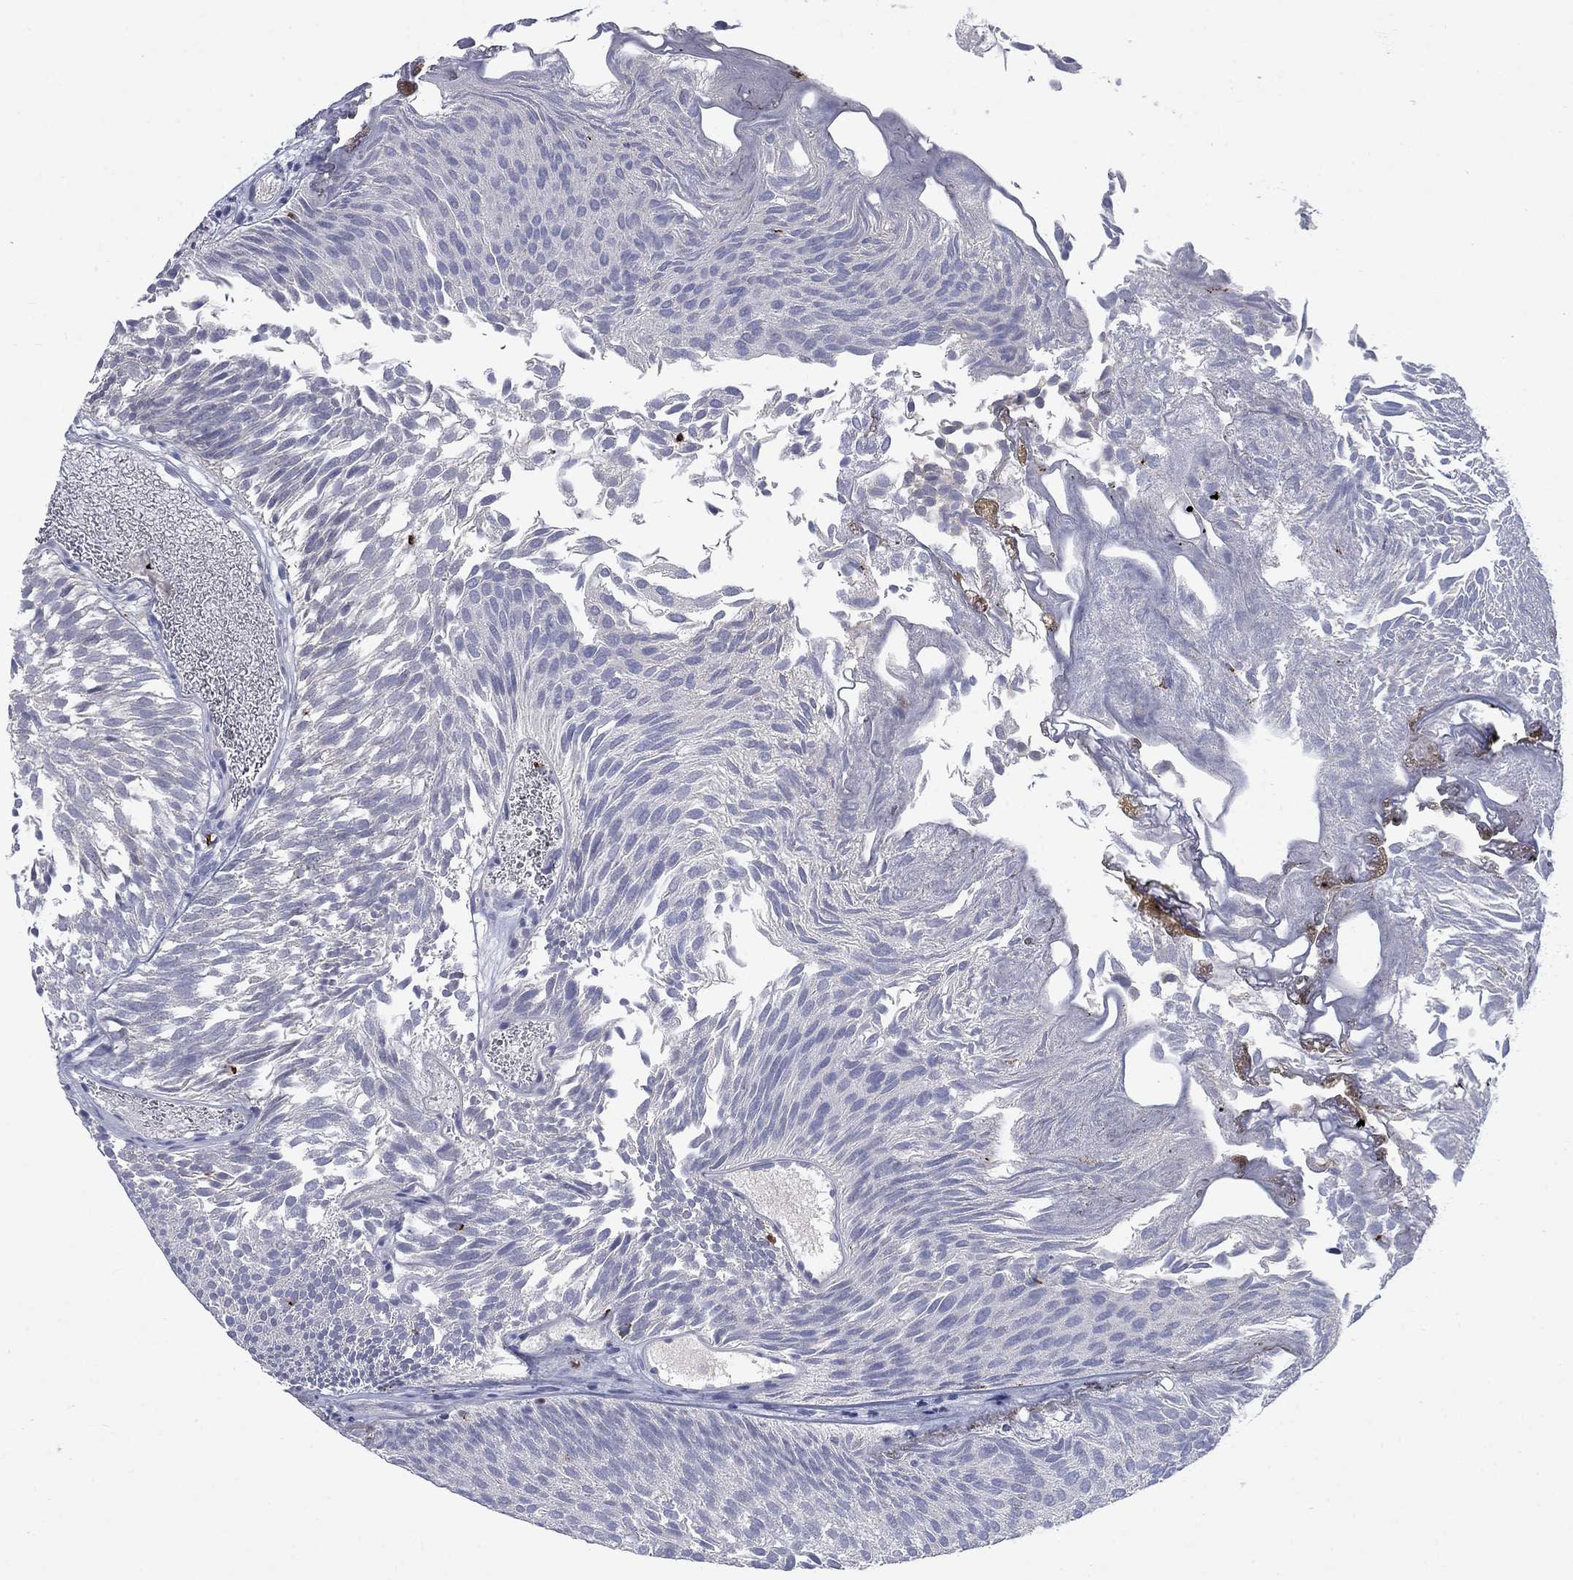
{"staining": {"intensity": "negative", "quantity": "none", "location": "none"}, "tissue": "urothelial cancer", "cell_type": "Tumor cells", "image_type": "cancer", "snomed": [{"axis": "morphology", "description": "Urothelial carcinoma, Low grade"}, {"axis": "topography", "description": "Urinary bladder"}], "caption": "Tumor cells show no significant protein staining in low-grade urothelial carcinoma.", "gene": "GZMA", "patient": {"sex": "male", "age": 52}}